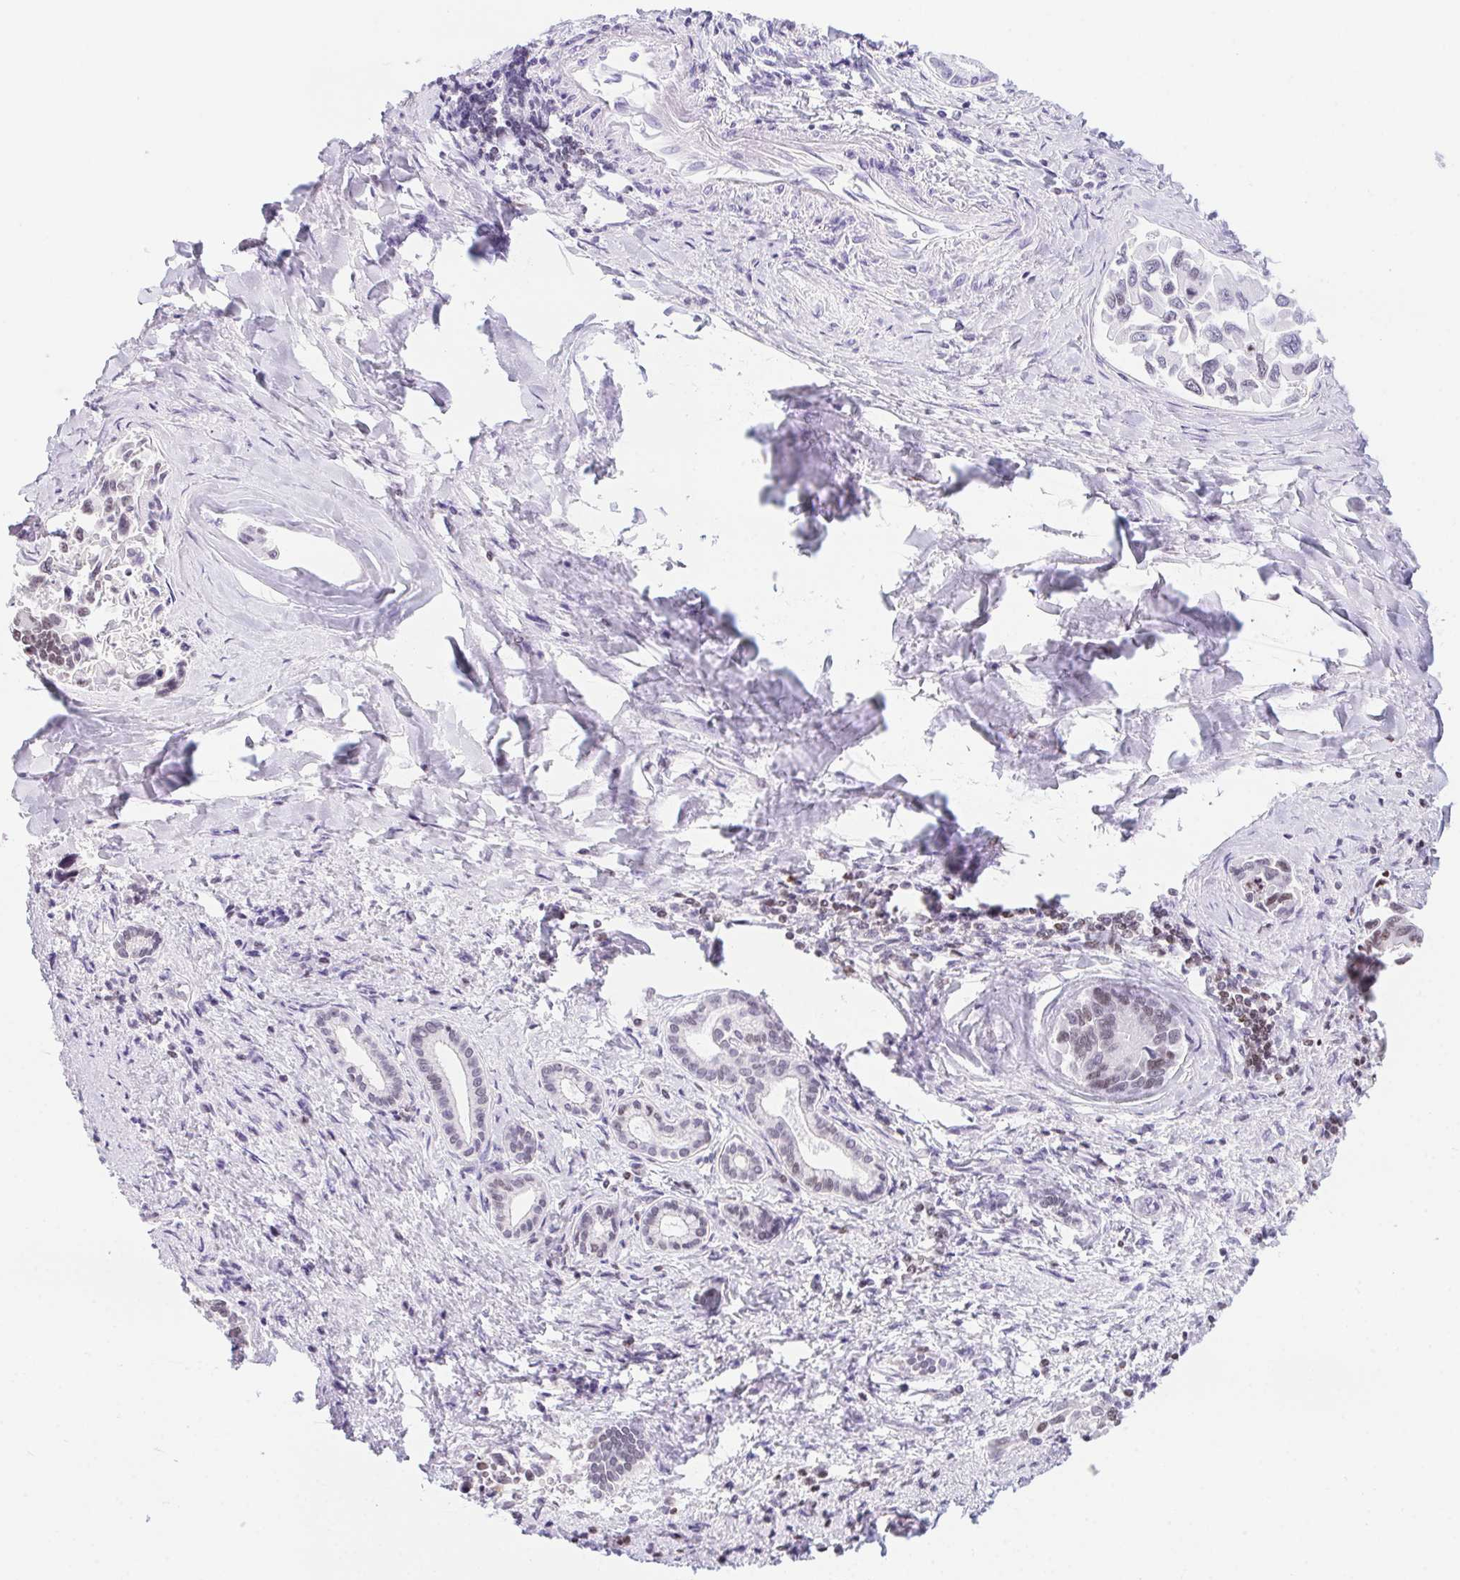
{"staining": {"intensity": "negative", "quantity": "none", "location": "none"}, "tissue": "liver cancer", "cell_type": "Tumor cells", "image_type": "cancer", "snomed": [{"axis": "morphology", "description": "Cholangiocarcinoma"}, {"axis": "topography", "description": "Liver"}], "caption": "The immunohistochemistry (IHC) micrograph has no significant positivity in tumor cells of liver cancer tissue.", "gene": "POLD3", "patient": {"sex": "male", "age": 66}}